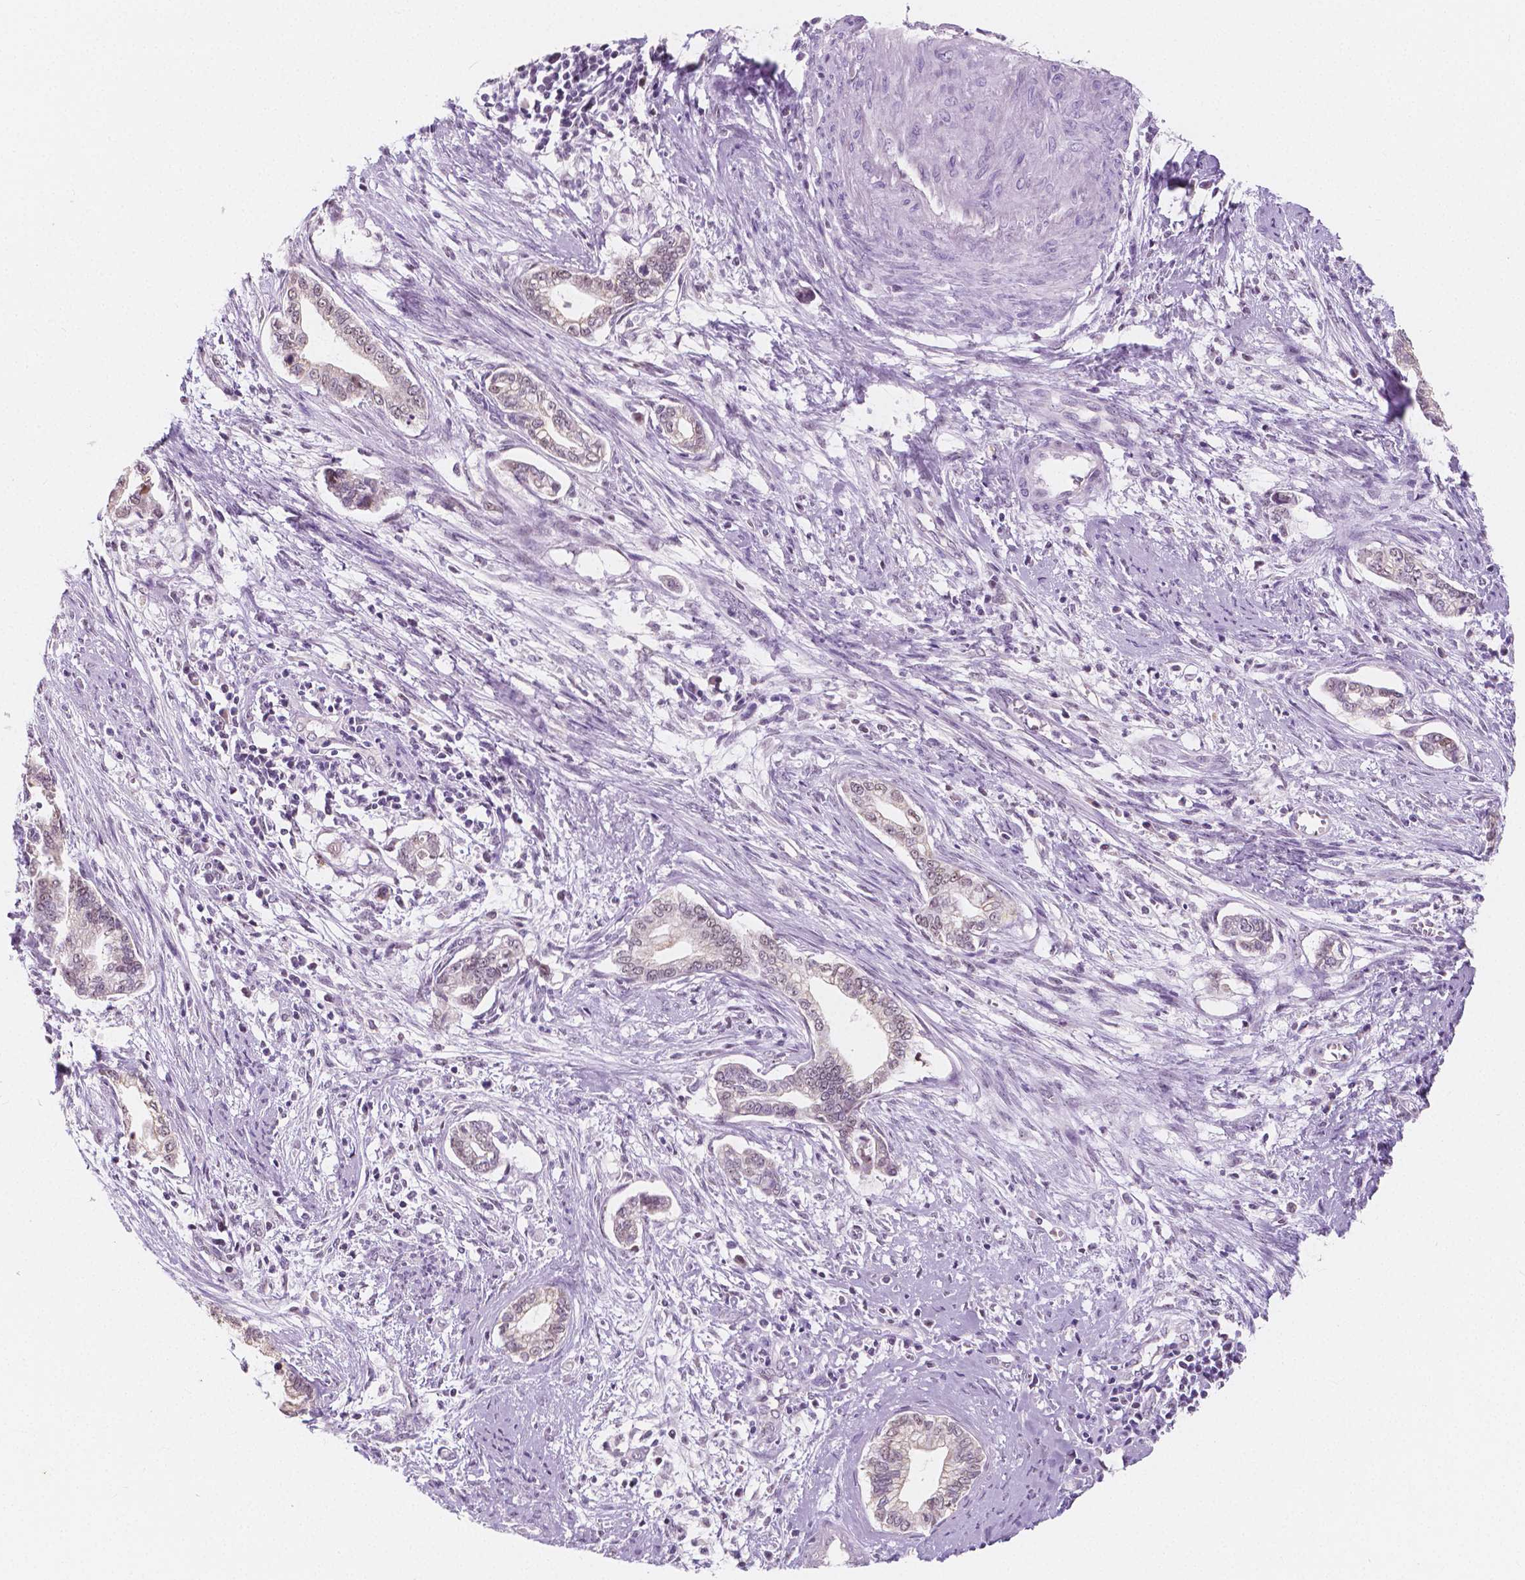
{"staining": {"intensity": "weak", "quantity": "<25%", "location": "nuclear"}, "tissue": "cervical cancer", "cell_type": "Tumor cells", "image_type": "cancer", "snomed": [{"axis": "morphology", "description": "Adenocarcinoma, NOS"}, {"axis": "topography", "description": "Cervix"}], "caption": "This is an immunohistochemistry (IHC) image of human cervical adenocarcinoma. There is no expression in tumor cells.", "gene": "NOLC1", "patient": {"sex": "female", "age": 62}}